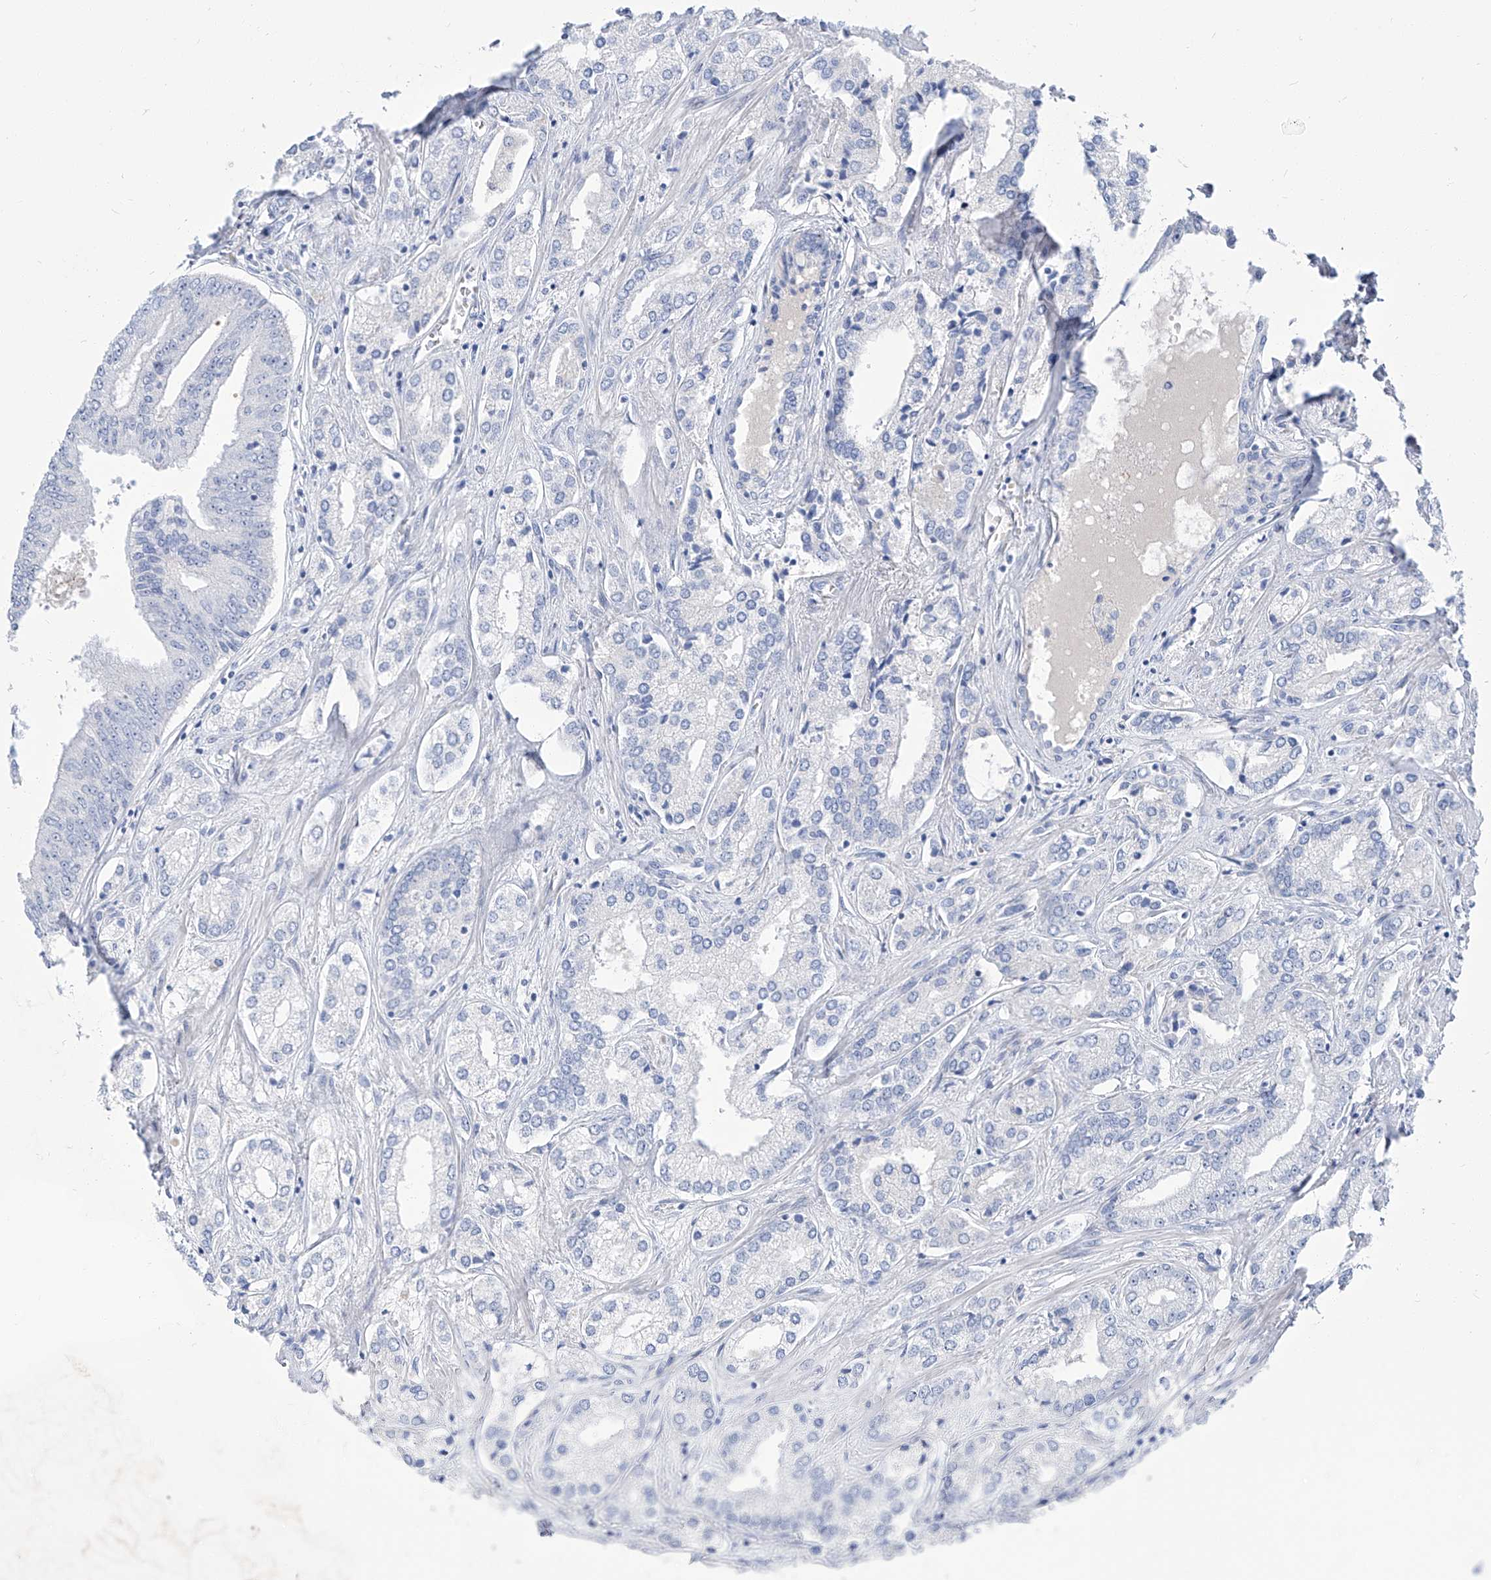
{"staining": {"intensity": "negative", "quantity": "none", "location": "none"}, "tissue": "prostate cancer", "cell_type": "Tumor cells", "image_type": "cancer", "snomed": [{"axis": "morphology", "description": "Adenocarcinoma, High grade"}, {"axis": "topography", "description": "Prostate"}], "caption": "Human adenocarcinoma (high-grade) (prostate) stained for a protein using immunohistochemistry exhibits no positivity in tumor cells.", "gene": "TXLNB", "patient": {"sex": "male", "age": 66}}